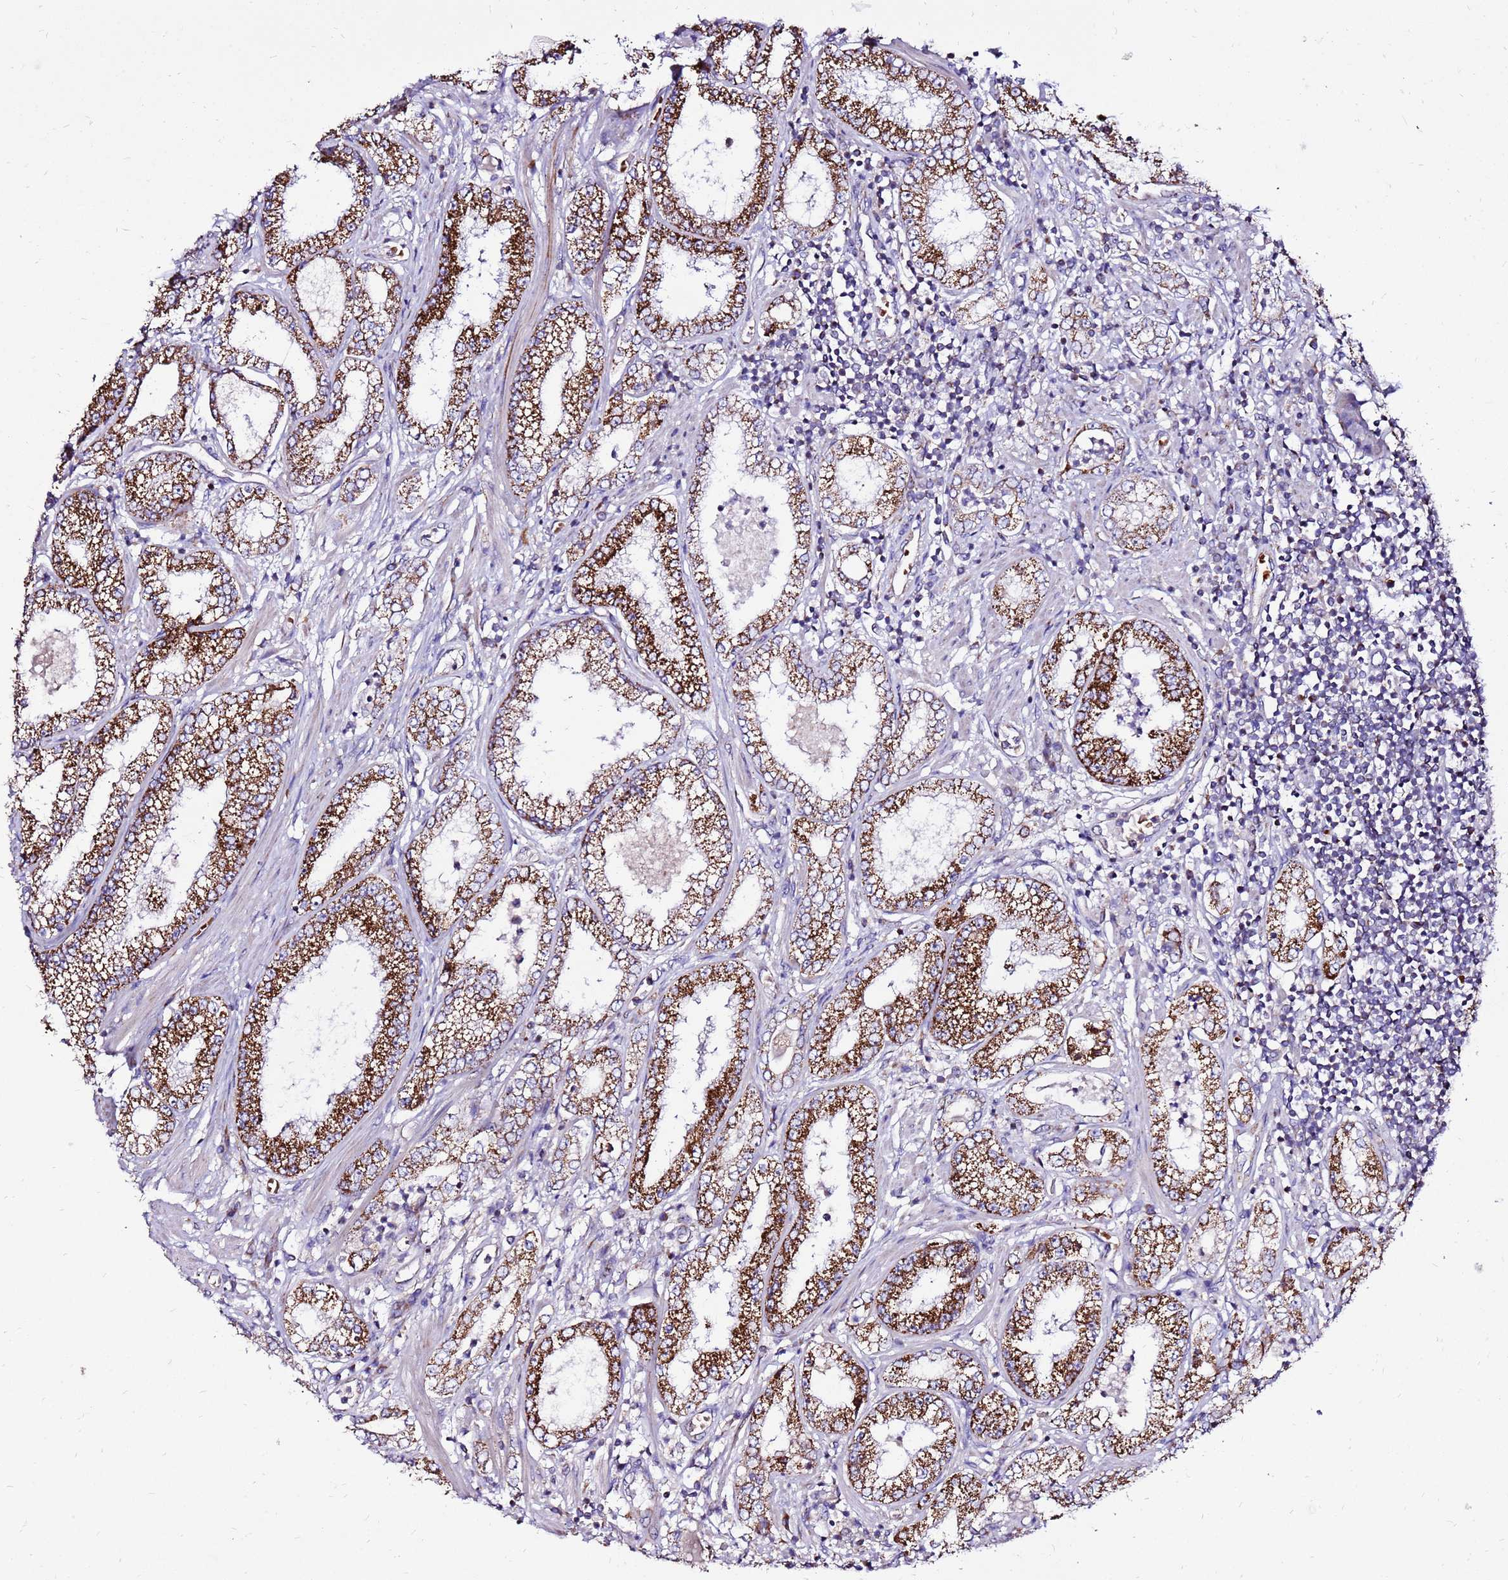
{"staining": {"intensity": "strong", "quantity": ">75%", "location": "cytoplasmic/membranous"}, "tissue": "prostate cancer", "cell_type": "Tumor cells", "image_type": "cancer", "snomed": [{"axis": "morphology", "description": "Adenocarcinoma, High grade"}, {"axis": "topography", "description": "Prostate"}], "caption": "Strong cytoplasmic/membranous staining is appreciated in approximately >75% of tumor cells in prostate cancer.", "gene": "SPSB3", "patient": {"sex": "male", "age": 69}}